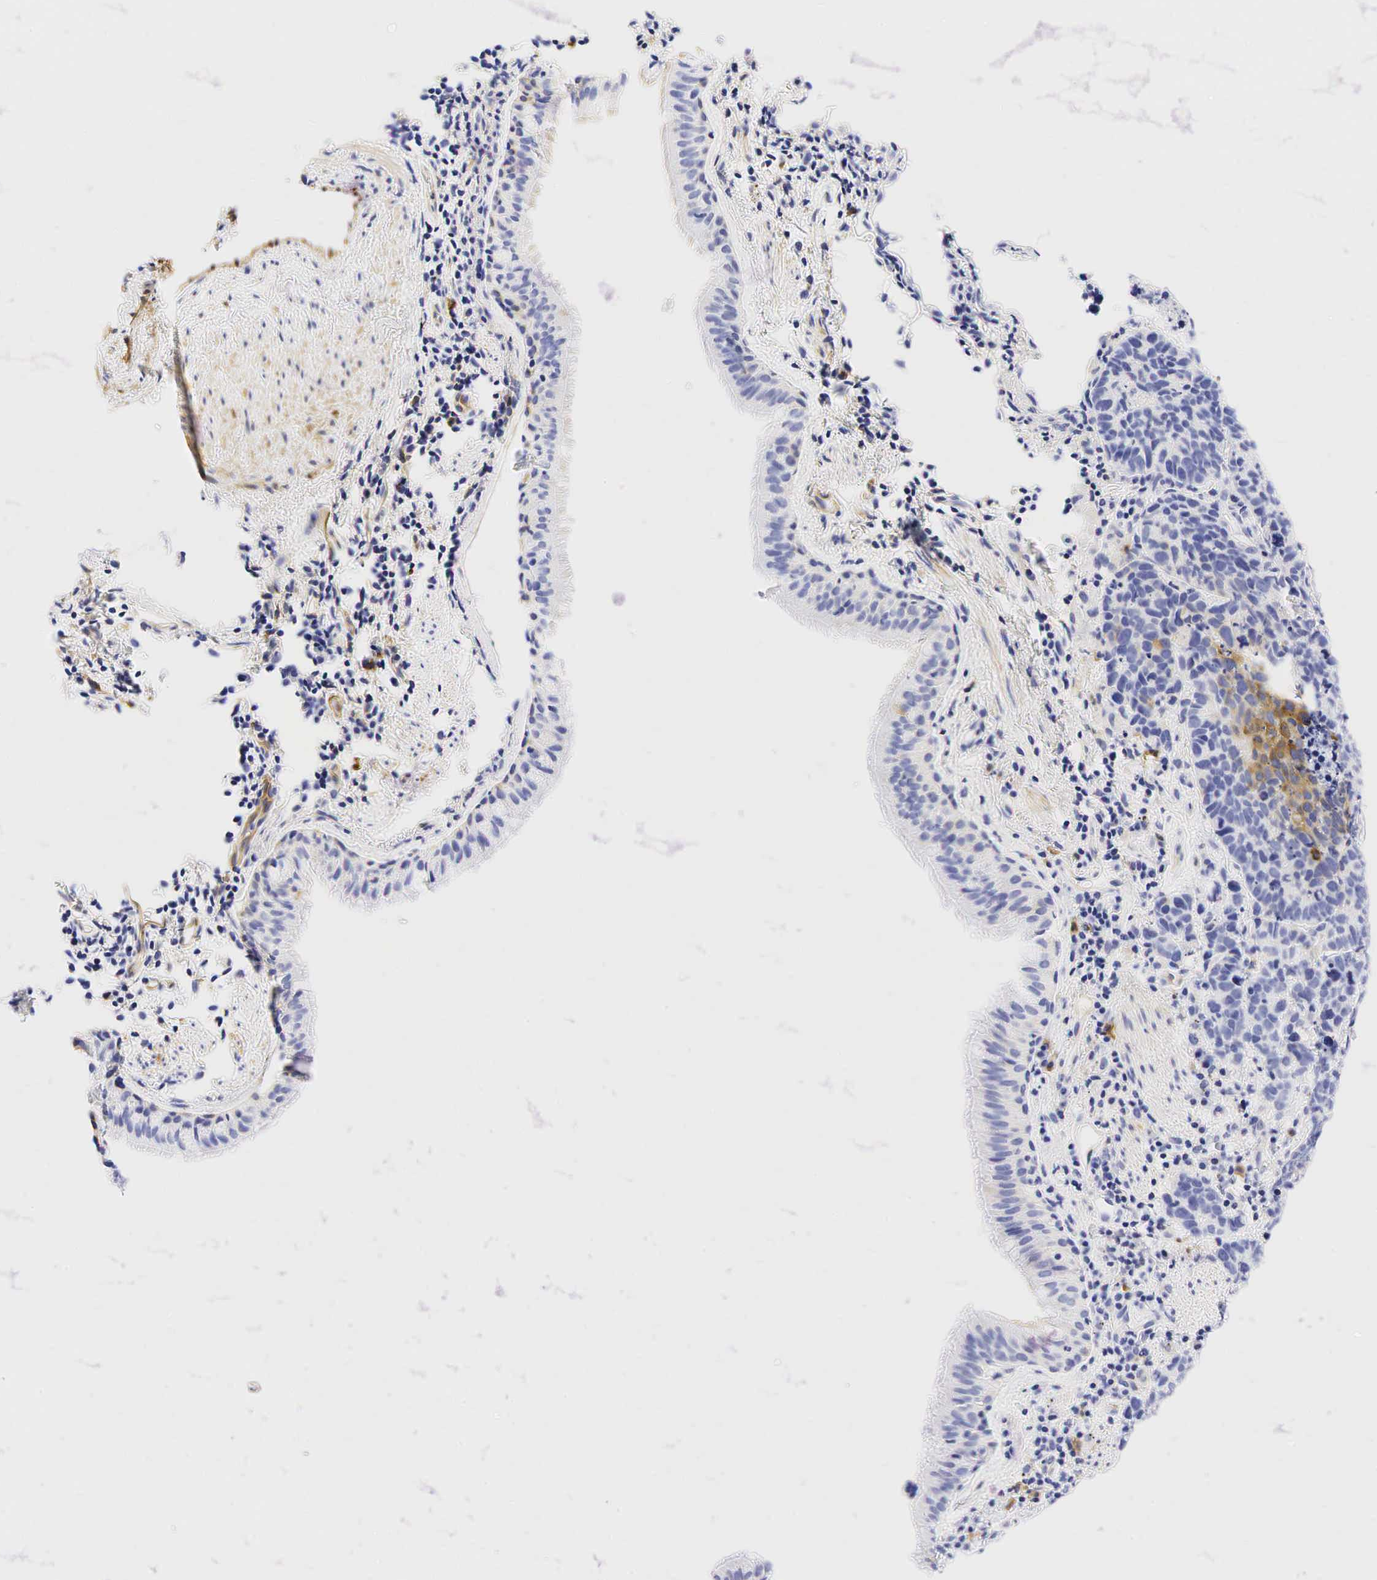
{"staining": {"intensity": "moderate", "quantity": "<25%", "location": "cytoplasmic/membranous"}, "tissue": "lung cancer", "cell_type": "Tumor cells", "image_type": "cancer", "snomed": [{"axis": "morphology", "description": "Neoplasm, malignant, NOS"}, {"axis": "topography", "description": "Lung"}], "caption": "Lung neoplasm (malignant) stained with a brown dye shows moderate cytoplasmic/membranous positive positivity in about <25% of tumor cells.", "gene": "TNFRSF8", "patient": {"sex": "female", "age": 75}}